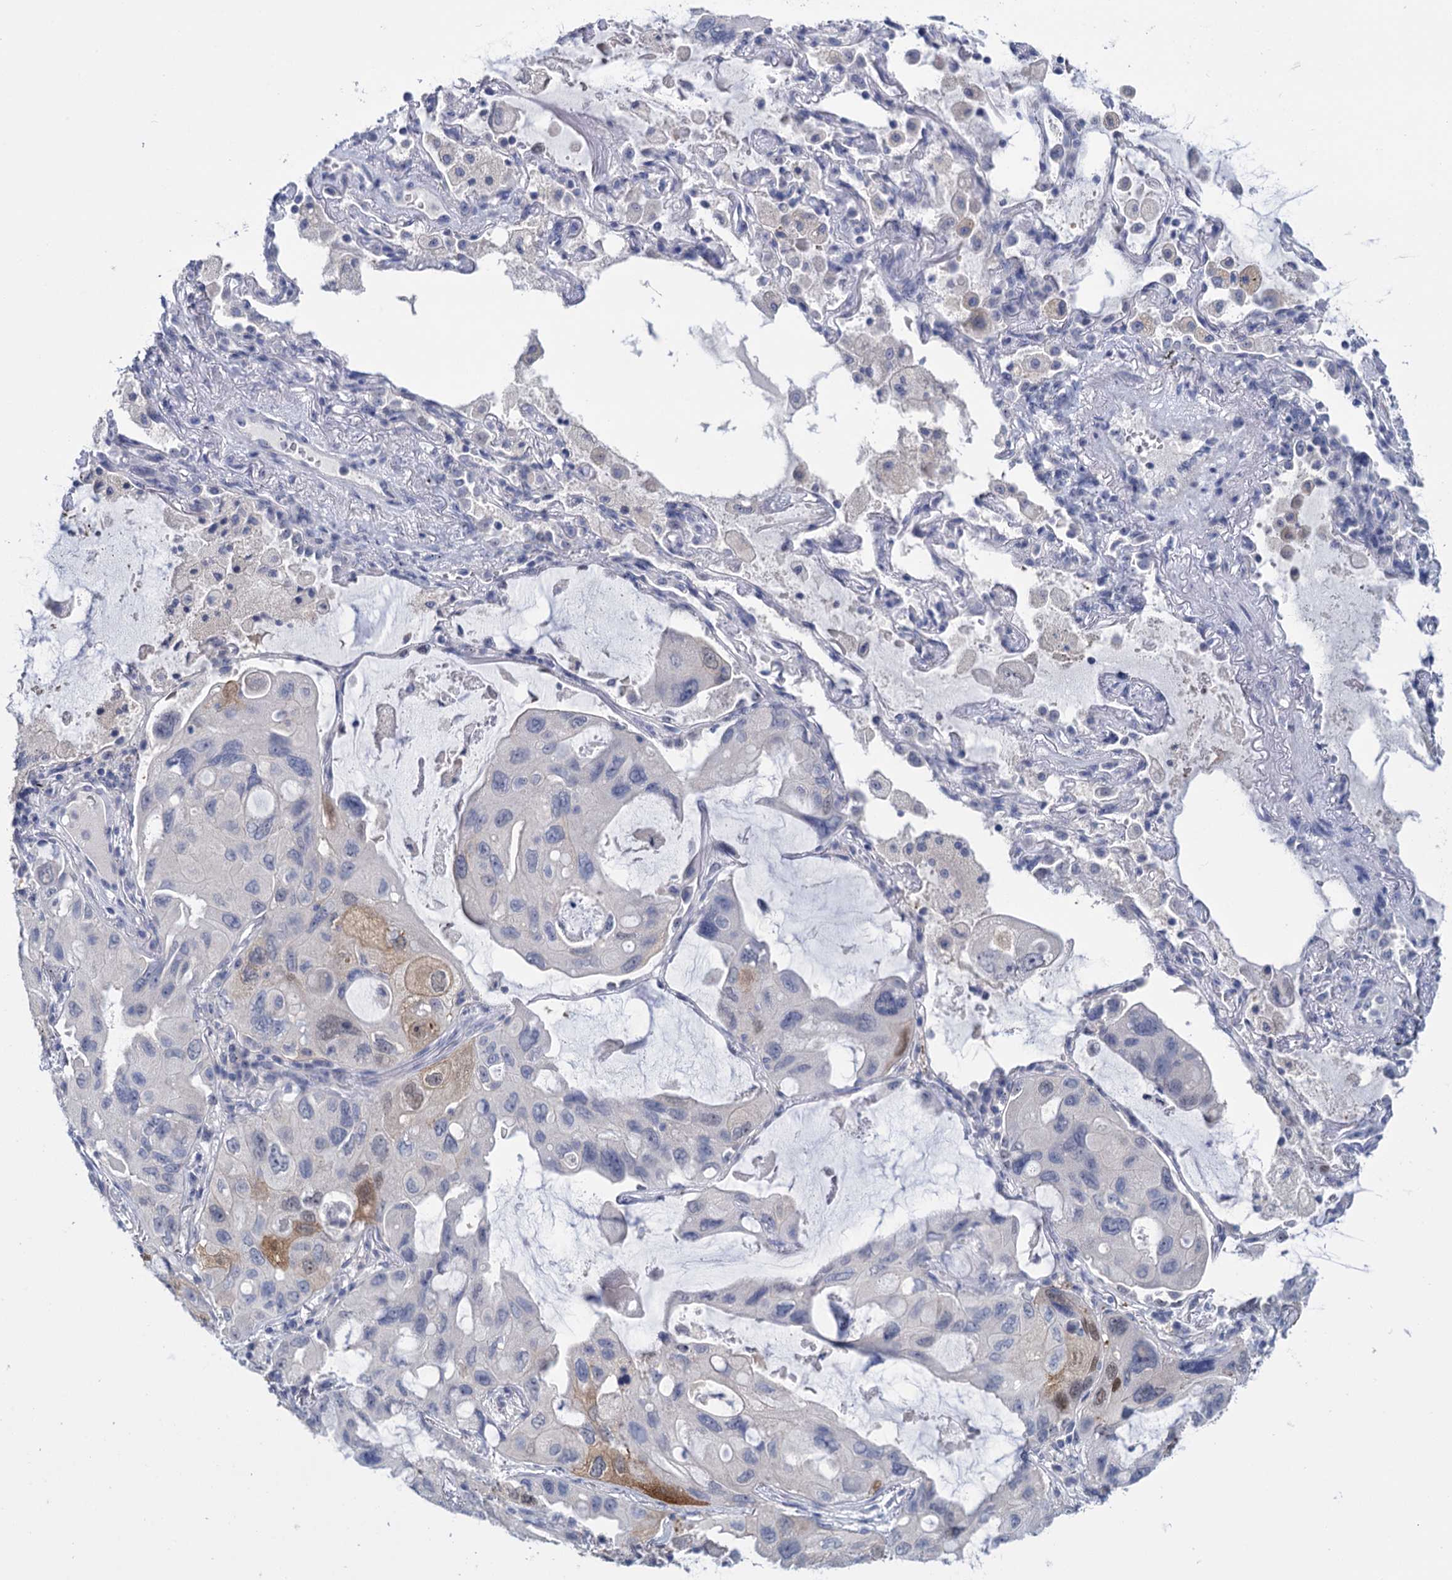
{"staining": {"intensity": "negative", "quantity": "none", "location": "none"}, "tissue": "lung cancer", "cell_type": "Tumor cells", "image_type": "cancer", "snomed": [{"axis": "morphology", "description": "Squamous cell carcinoma, NOS"}, {"axis": "topography", "description": "Lung"}], "caption": "Immunohistochemistry image of neoplastic tissue: lung cancer stained with DAB shows no significant protein staining in tumor cells.", "gene": "SFN", "patient": {"sex": "female", "age": 73}}